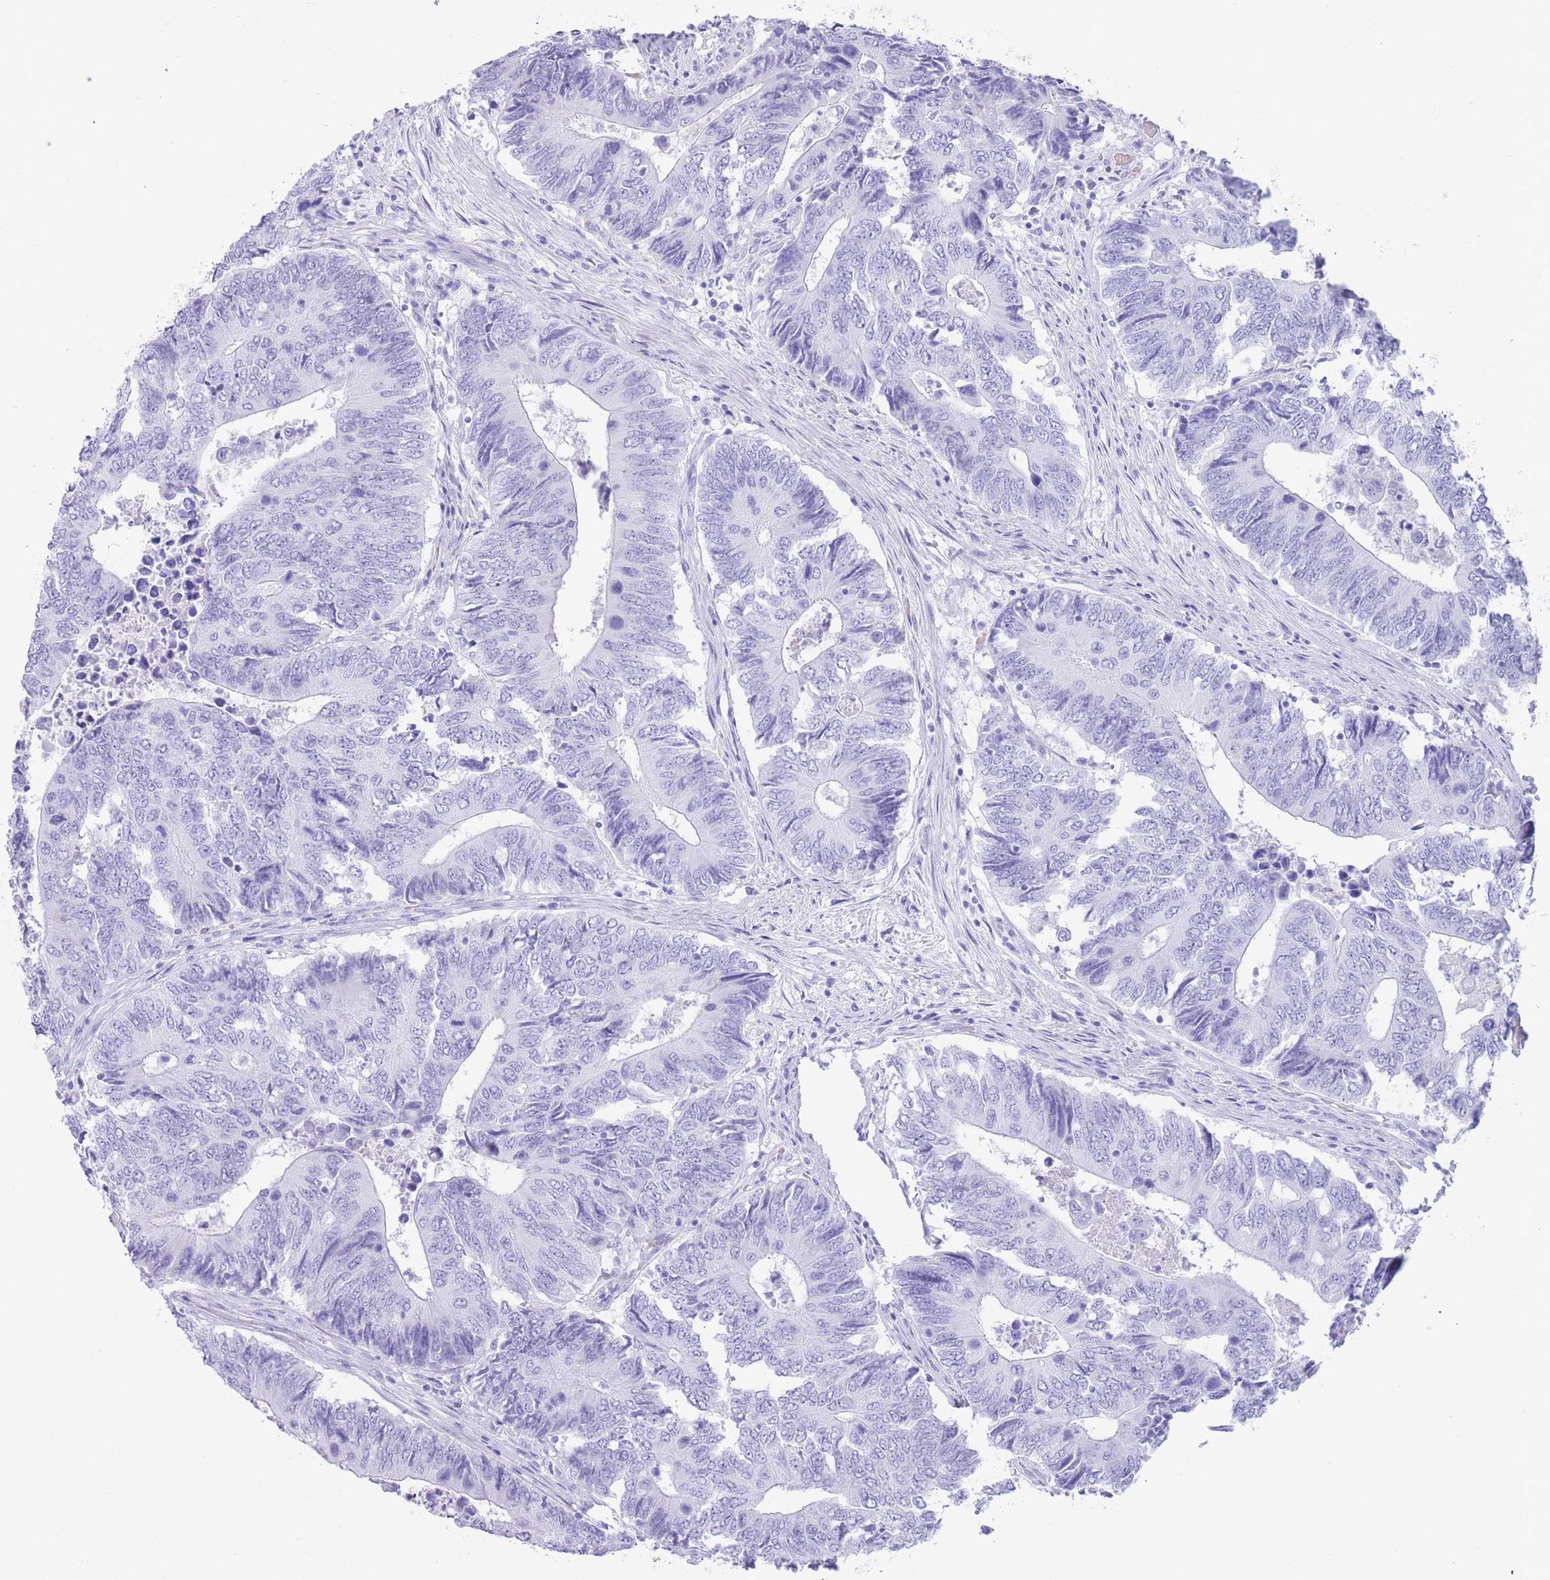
{"staining": {"intensity": "negative", "quantity": "none", "location": "none"}, "tissue": "colorectal cancer", "cell_type": "Tumor cells", "image_type": "cancer", "snomed": [{"axis": "morphology", "description": "Adenocarcinoma, NOS"}, {"axis": "topography", "description": "Colon"}], "caption": "An IHC histopathology image of colorectal cancer (adenocarcinoma) is shown. There is no staining in tumor cells of colorectal cancer (adenocarcinoma).", "gene": "ELOA2", "patient": {"sex": "male", "age": 87}}